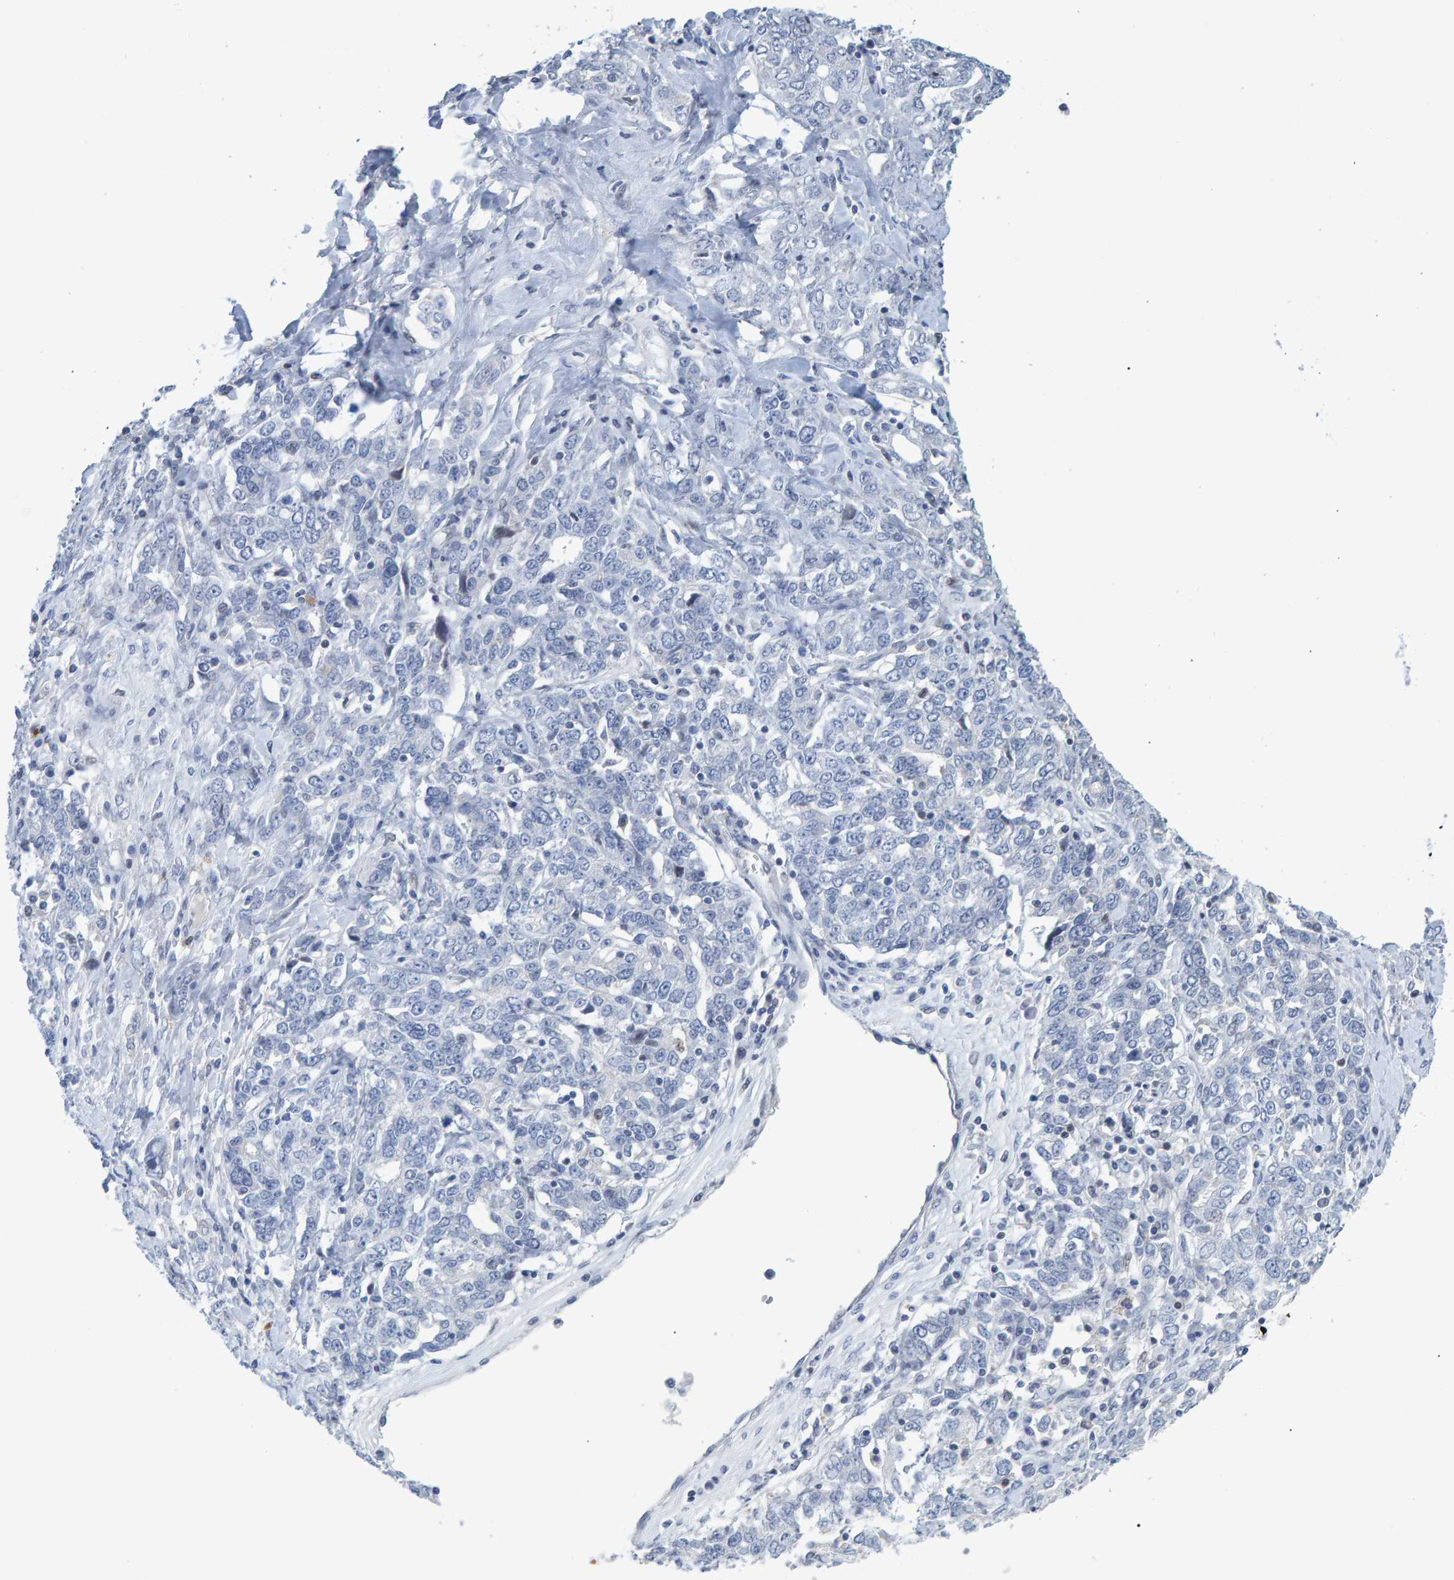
{"staining": {"intensity": "negative", "quantity": "none", "location": "none"}, "tissue": "ovarian cancer", "cell_type": "Tumor cells", "image_type": "cancer", "snomed": [{"axis": "morphology", "description": "Carcinoma, endometroid"}, {"axis": "topography", "description": "Ovary"}], "caption": "High magnification brightfield microscopy of endometroid carcinoma (ovarian) stained with DAB (3,3'-diaminobenzidine) (brown) and counterstained with hematoxylin (blue): tumor cells show no significant expression.", "gene": "PROCA1", "patient": {"sex": "female", "age": 62}}